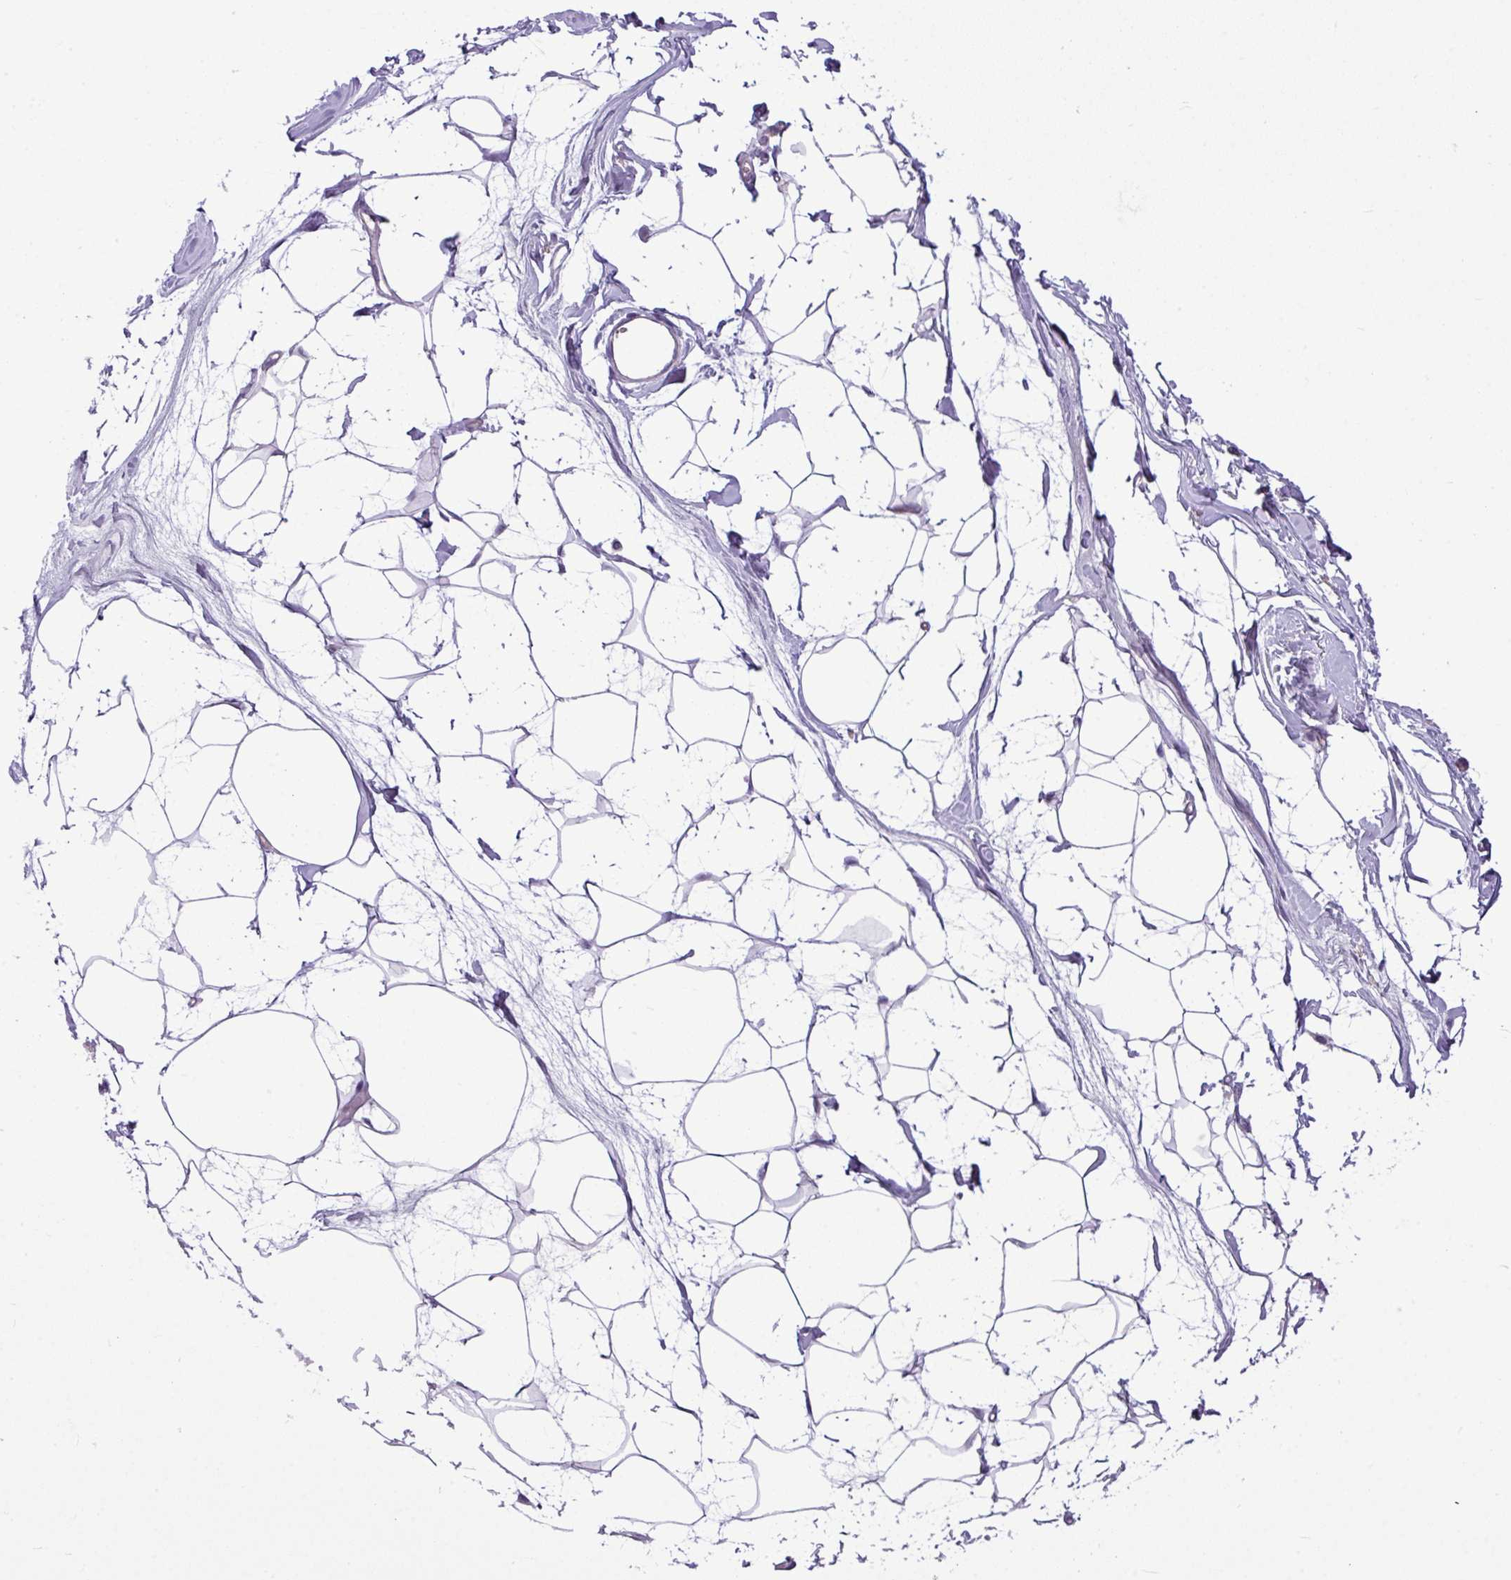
{"staining": {"intensity": "negative", "quantity": "none", "location": "none"}, "tissue": "breast", "cell_type": "Adipocytes", "image_type": "normal", "snomed": [{"axis": "morphology", "description": "Normal tissue, NOS"}, {"axis": "topography", "description": "Breast"}], "caption": "The image exhibits no significant positivity in adipocytes of breast.", "gene": "IL17A", "patient": {"sex": "female", "age": 45}}